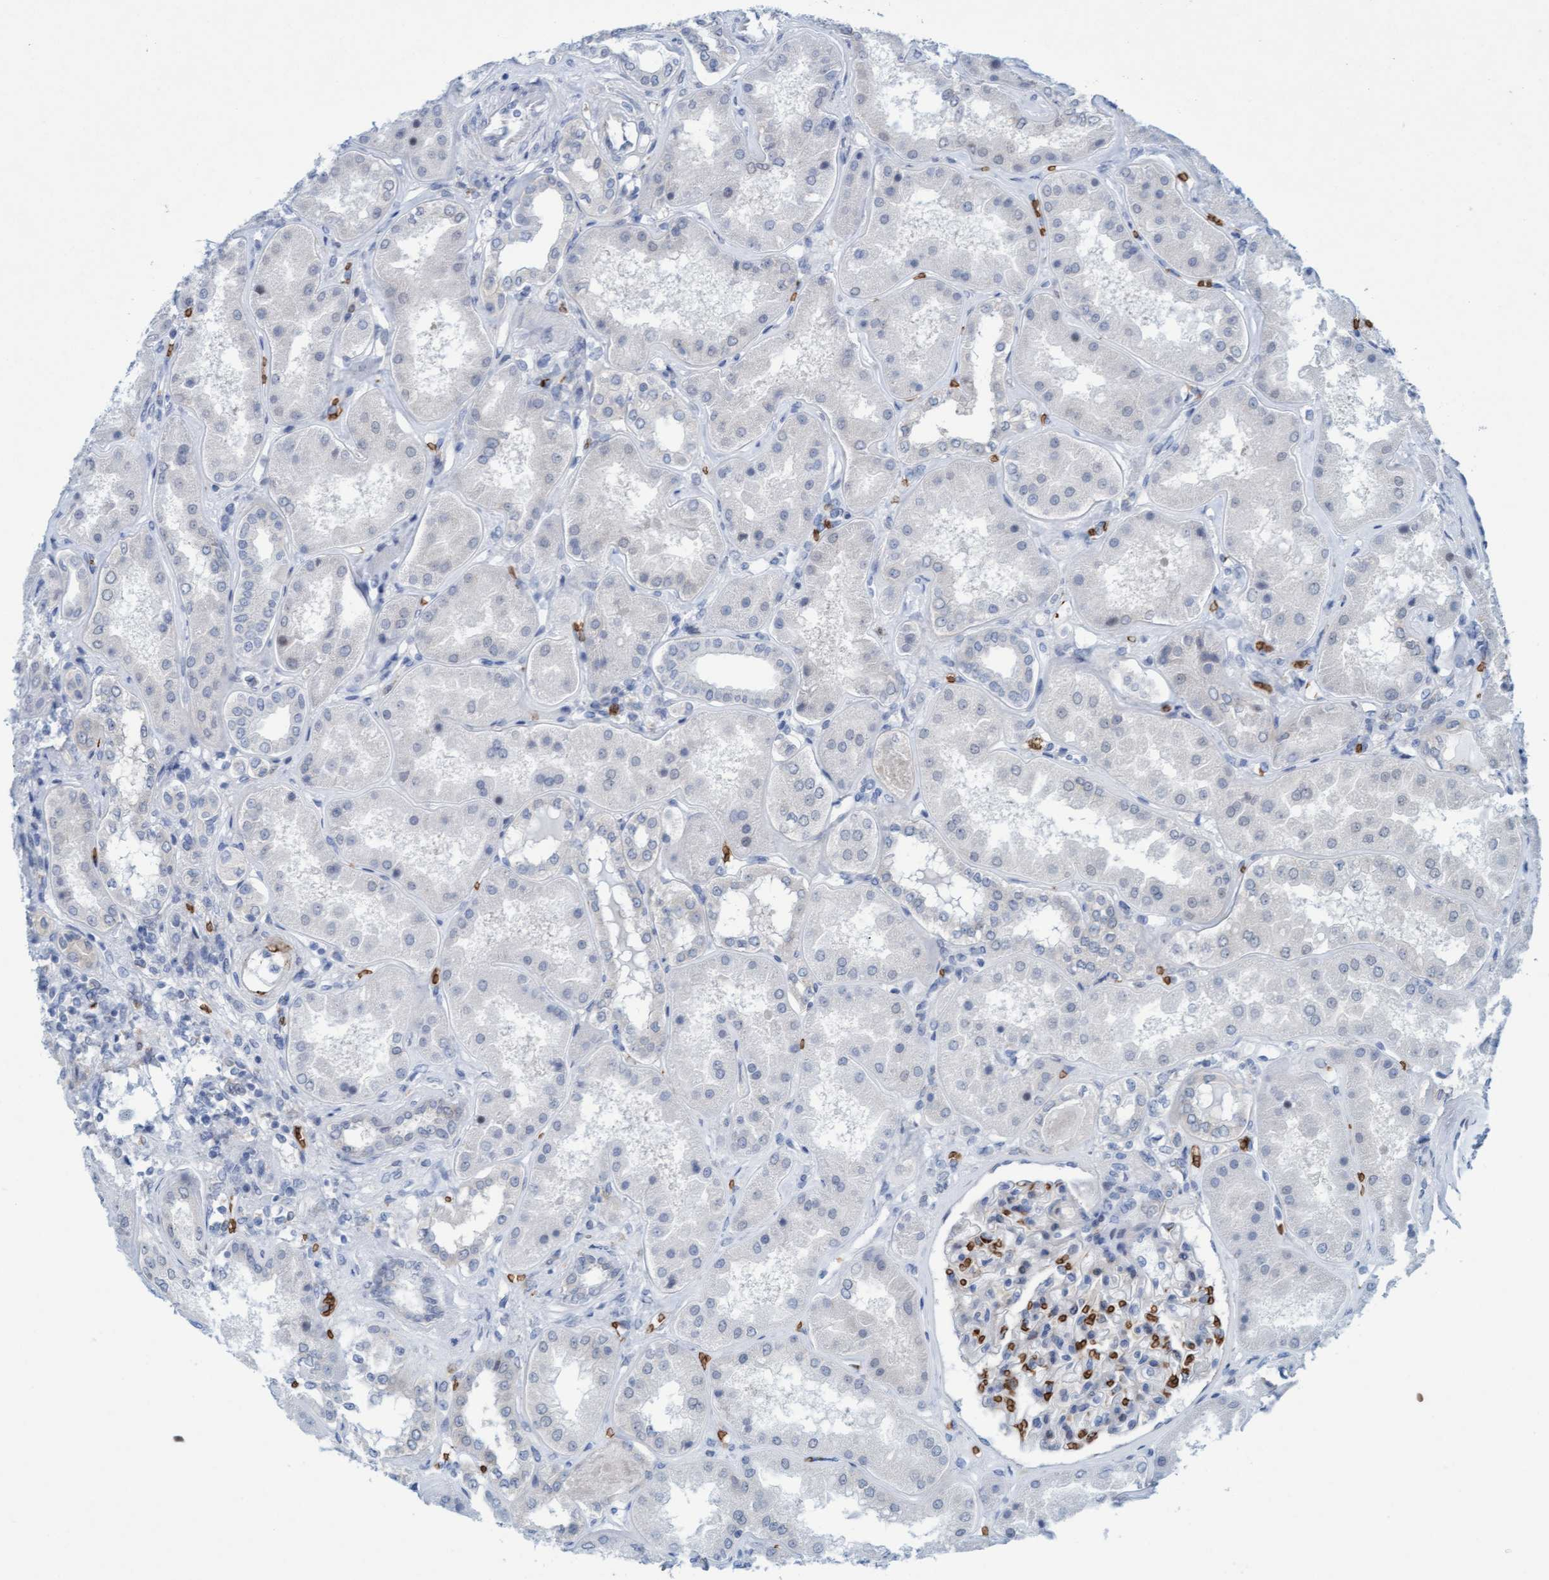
{"staining": {"intensity": "negative", "quantity": "none", "location": "none"}, "tissue": "kidney", "cell_type": "Cells in glomeruli", "image_type": "normal", "snomed": [{"axis": "morphology", "description": "Normal tissue, NOS"}, {"axis": "topography", "description": "Kidney"}], "caption": "The histopathology image shows no staining of cells in glomeruli in benign kidney.", "gene": "SPEM2", "patient": {"sex": "female", "age": 56}}